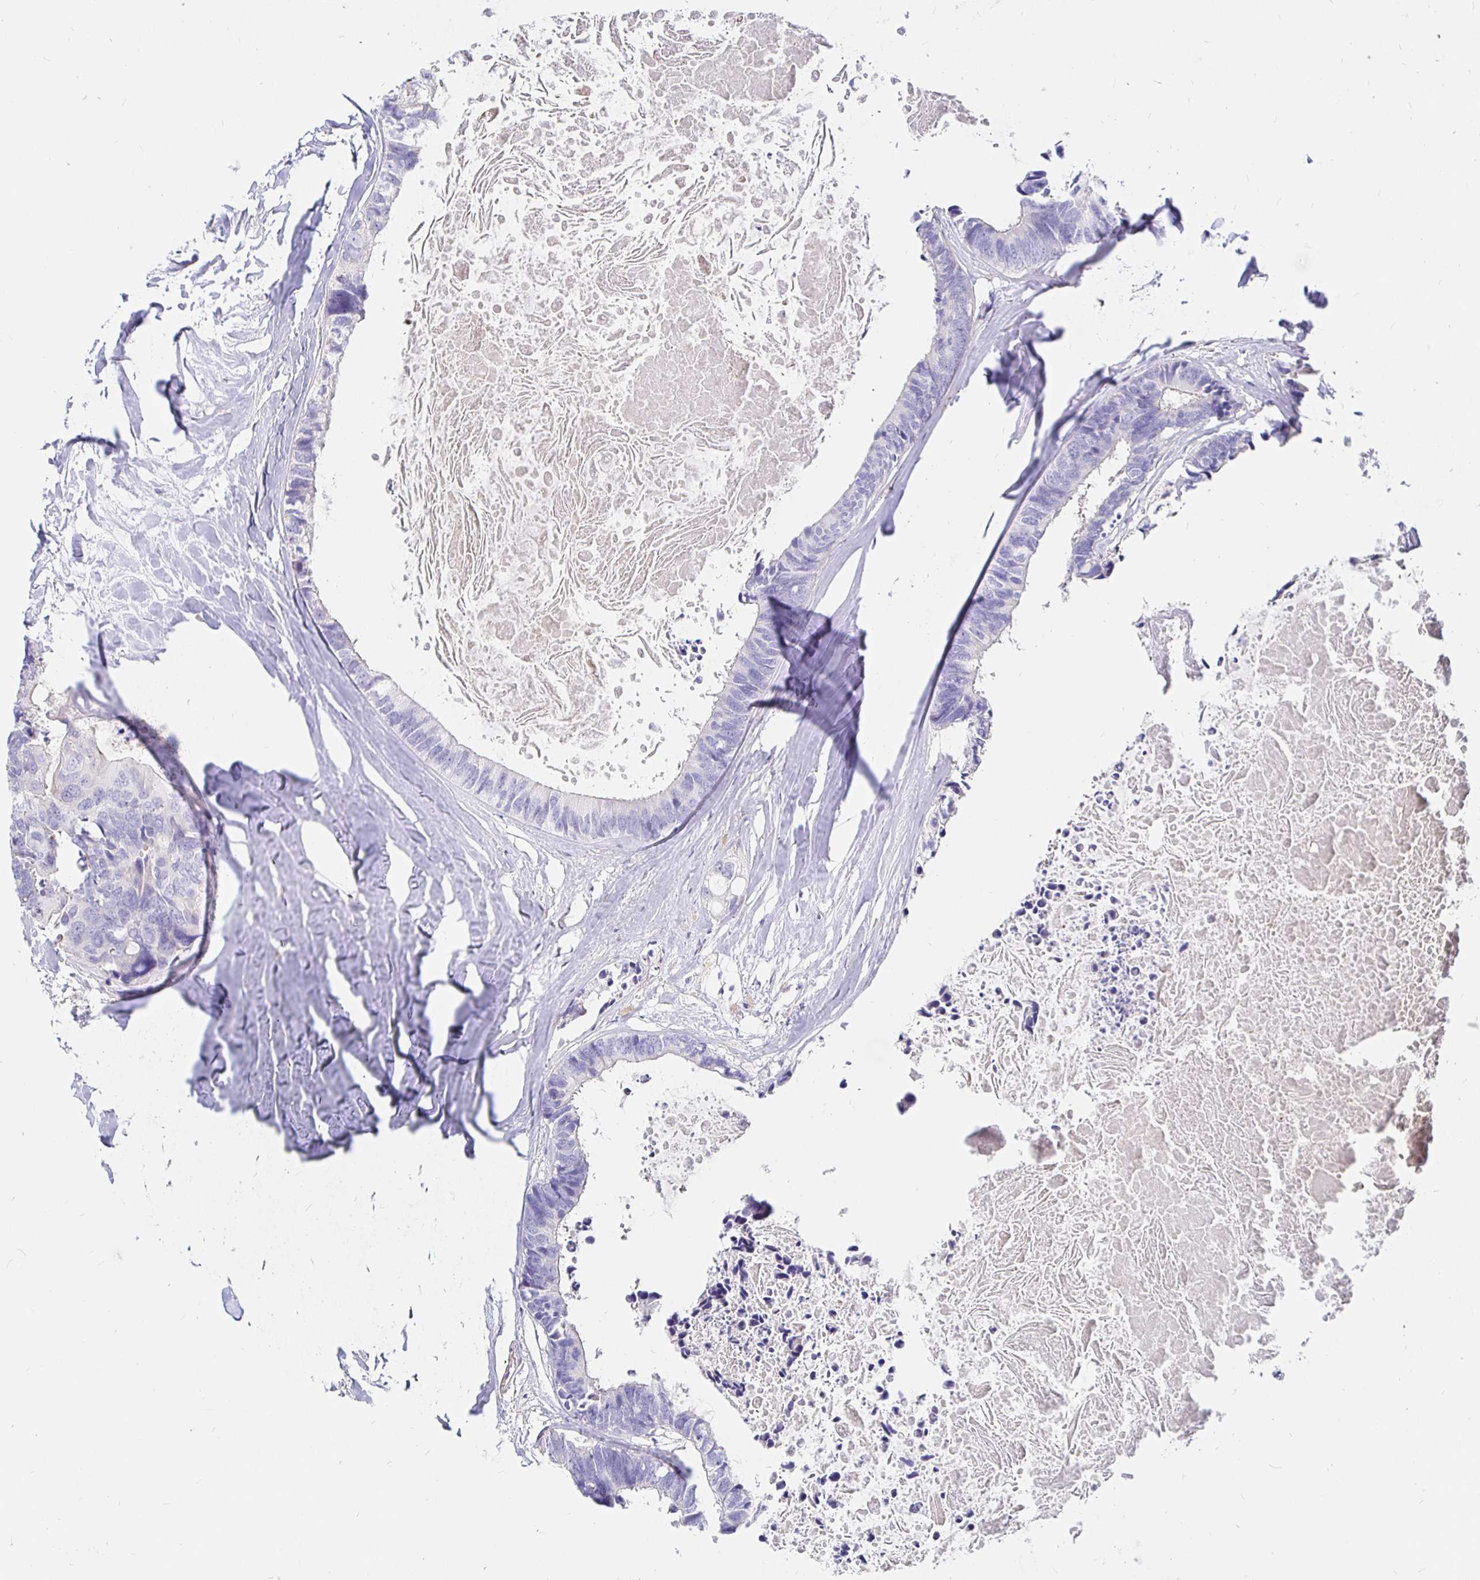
{"staining": {"intensity": "negative", "quantity": "none", "location": "none"}, "tissue": "colorectal cancer", "cell_type": "Tumor cells", "image_type": "cancer", "snomed": [{"axis": "morphology", "description": "Adenocarcinoma, NOS"}, {"axis": "topography", "description": "Colon"}, {"axis": "topography", "description": "Rectum"}], "caption": "Protein analysis of colorectal adenocarcinoma exhibits no significant staining in tumor cells.", "gene": "PALM2AKAP2", "patient": {"sex": "male", "age": 57}}